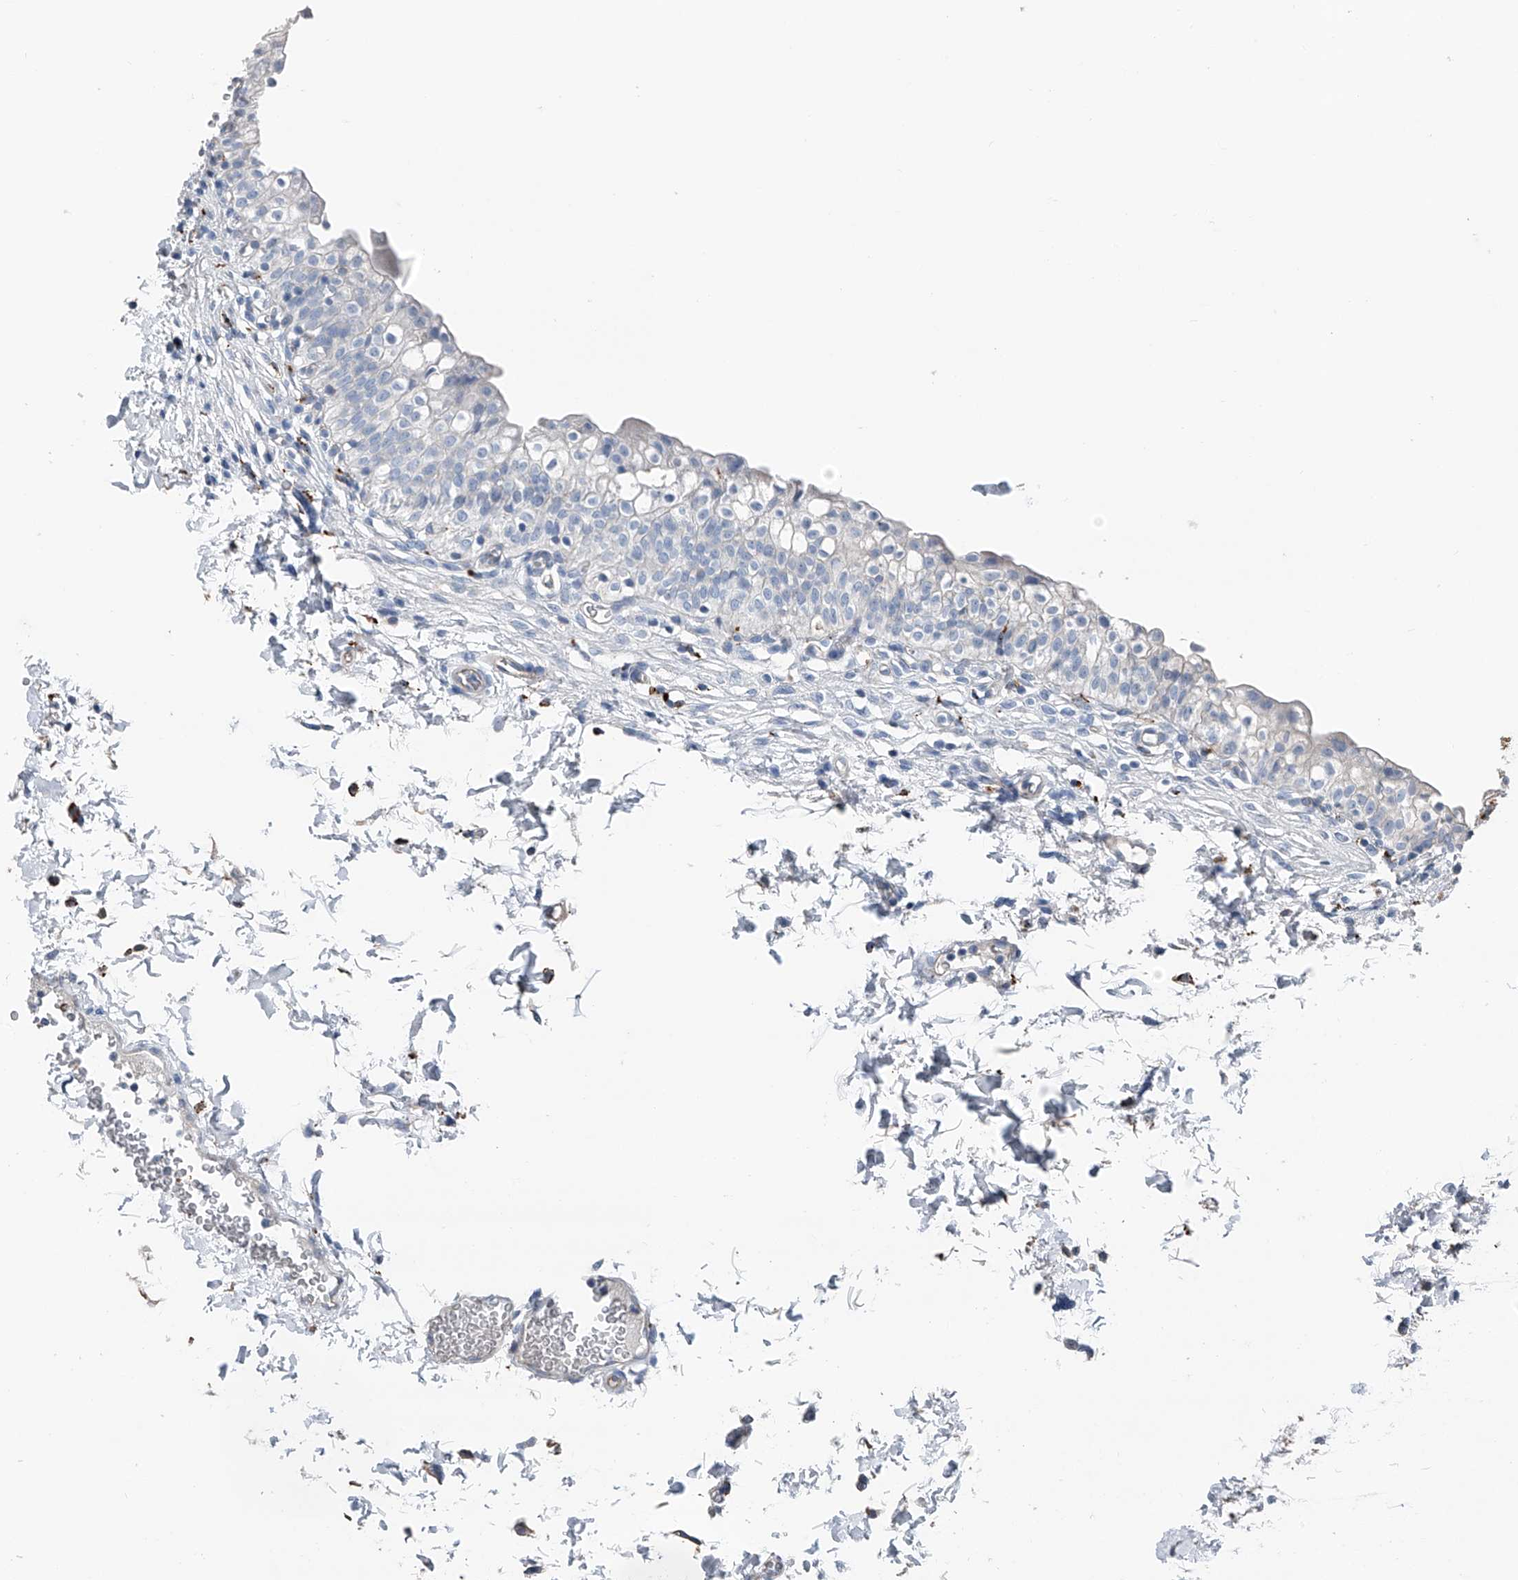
{"staining": {"intensity": "negative", "quantity": "none", "location": "none"}, "tissue": "urinary bladder", "cell_type": "Urothelial cells", "image_type": "normal", "snomed": [{"axis": "morphology", "description": "Normal tissue, NOS"}, {"axis": "topography", "description": "Urinary bladder"}], "caption": "IHC of unremarkable urinary bladder shows no expression in urothelial cells. The staining was performed using DAB (3,3'-diaminobenzidine) to visualize the protein expression in brown, while the nuclei were stained in blue with hematoxylin (Magnification: 20x).", "gene": "ZNF772", "patient": {"sex": "male", "age": 55}}